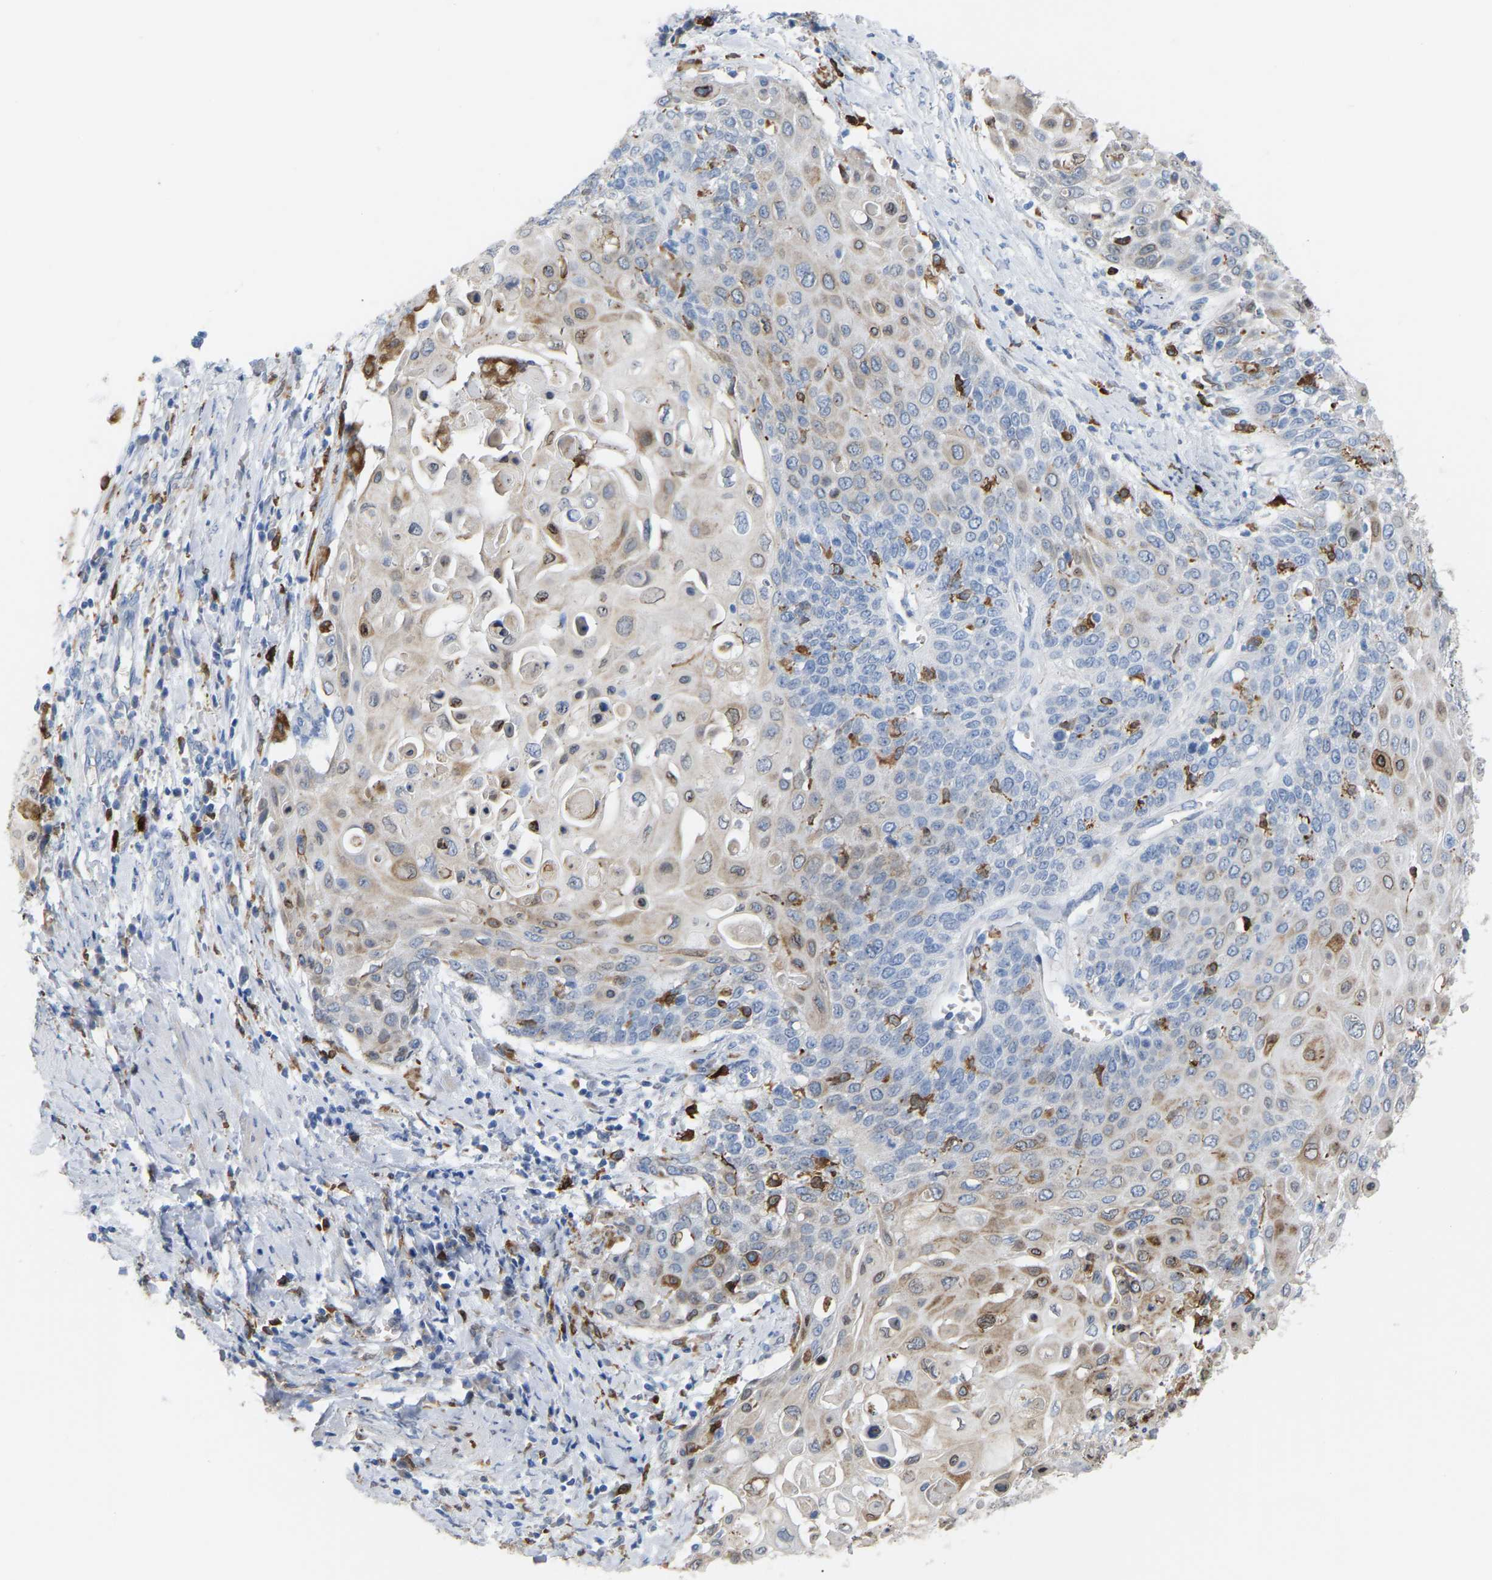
{"staining": {"intensity": "moderate", "quantity": "<25%", "location": "cytoplasmic/membranous"}, "tissue": "cervical cancer", "cell_type": "Tumor cells", "image_type": "cancer", "snomed": [{"axis": "morphology", "description": "Squamous cell carcinoma, NOS"}, {"axis": "topography", "description": "Cervix"}], "caption": "Immunohistochemistry of cervical squamous cell carcinoma demonstrates low levels of moderate cytoplasmic/membranous expression in approximately <25% of tumor cells.", "gene": "PTGS1", "patient": {"sex": "female", "age": 39}}